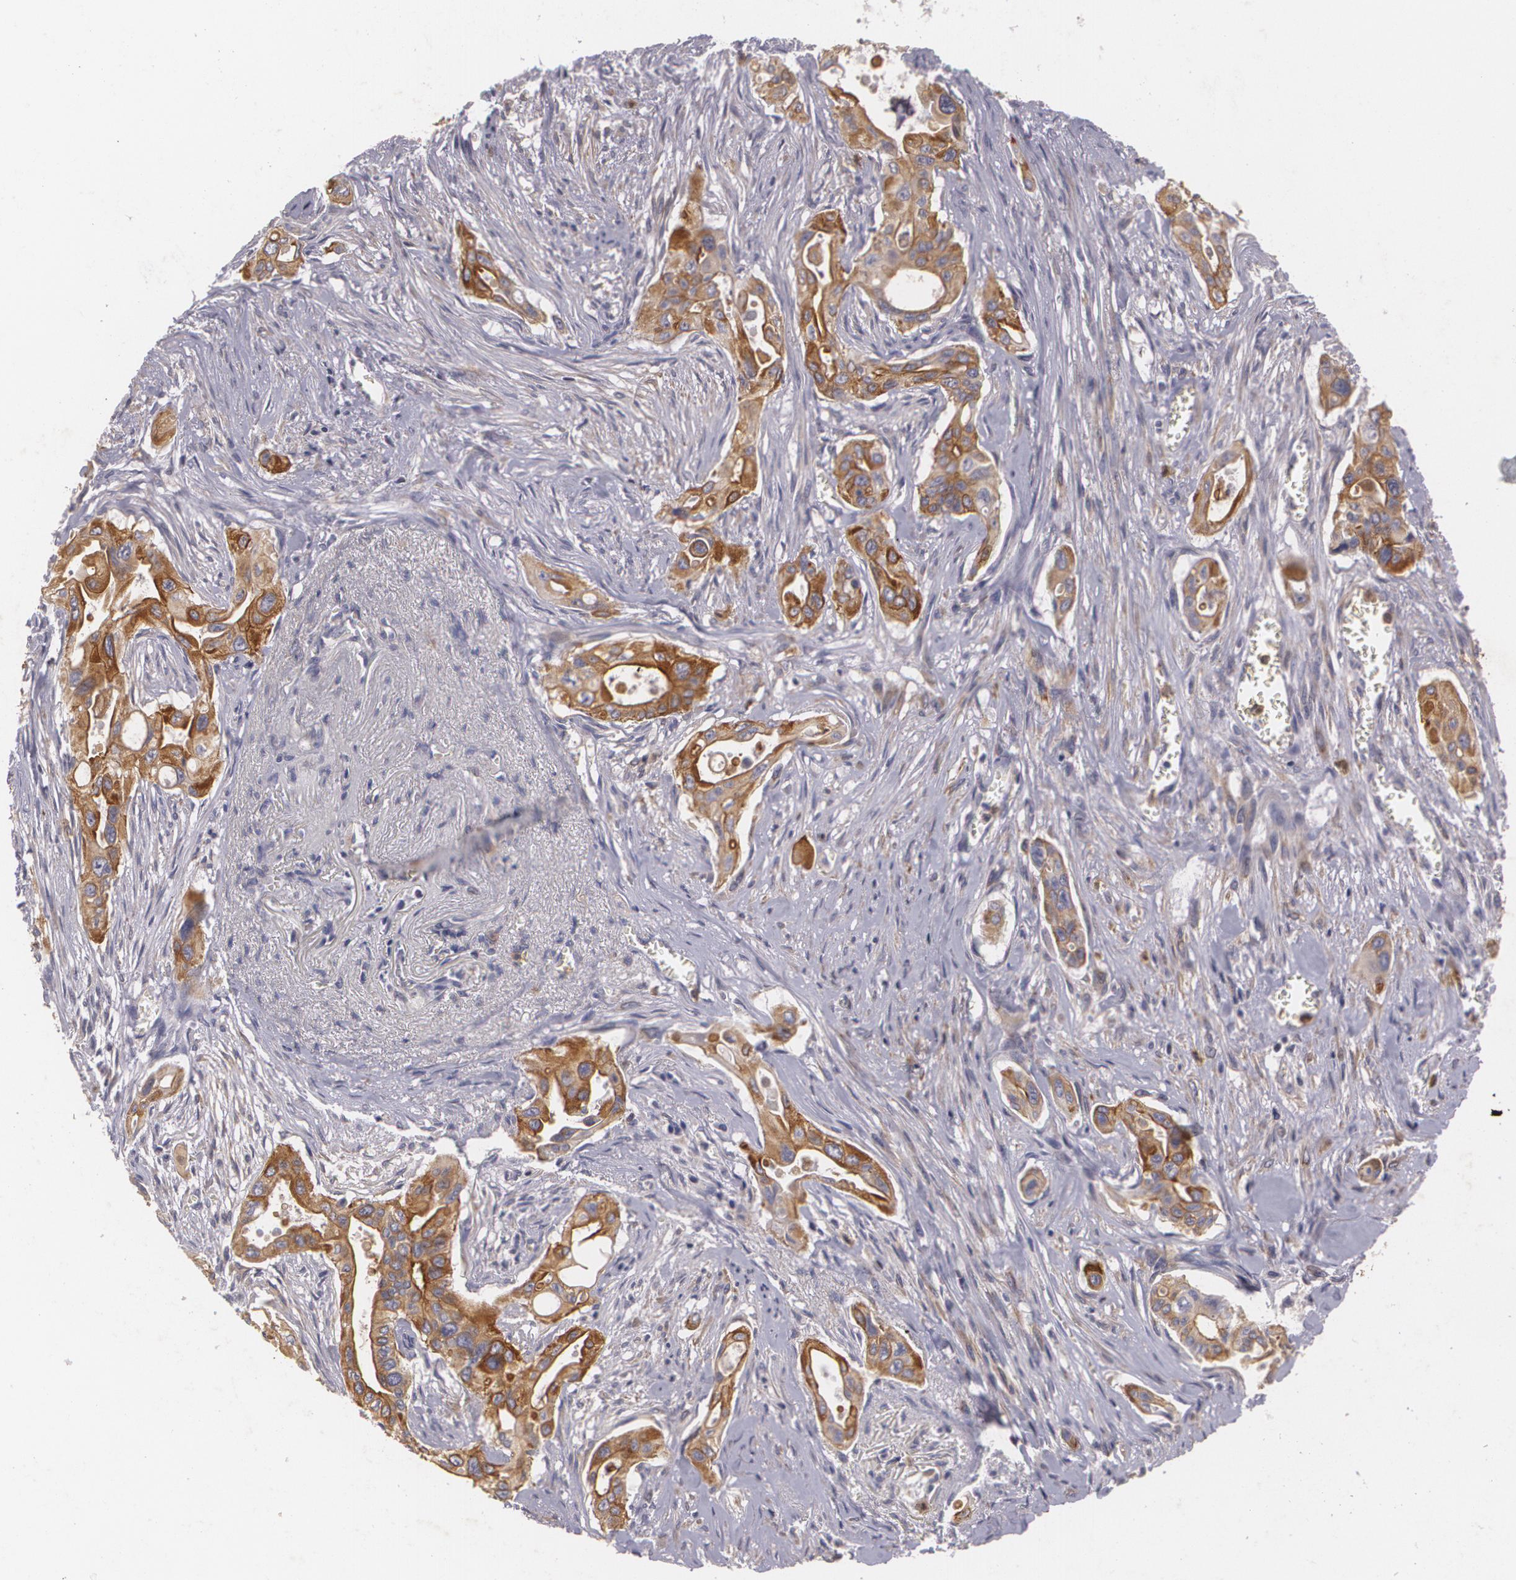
{"staining": {"intensity": "strong", "quantity": ">75%", "location": "cytoplasmic/membranous"}, "tissue": "pancreatic cancer", "cell_type": "Tumor cells", "image_type": "cancer", "snomed": [{"axis": "morphology", "description": "Adenocarcinoma, NOS"}, {"axis": "topography", "description": "Pancreas"}], "caption": "Immunohistochemistry micrograph of neoplastic tissue: human adenocarcinoma (pancreatic) stained using immunohistochemistry (IHC) reveals high levels of strong protein expression localized specifically in the cytoplasmic/membranous of tumor cells, appearing as a cytoplasmic/membranous brown color.", "gene": "KCNA4", "patient": {"sex": "male", "age": 77}}